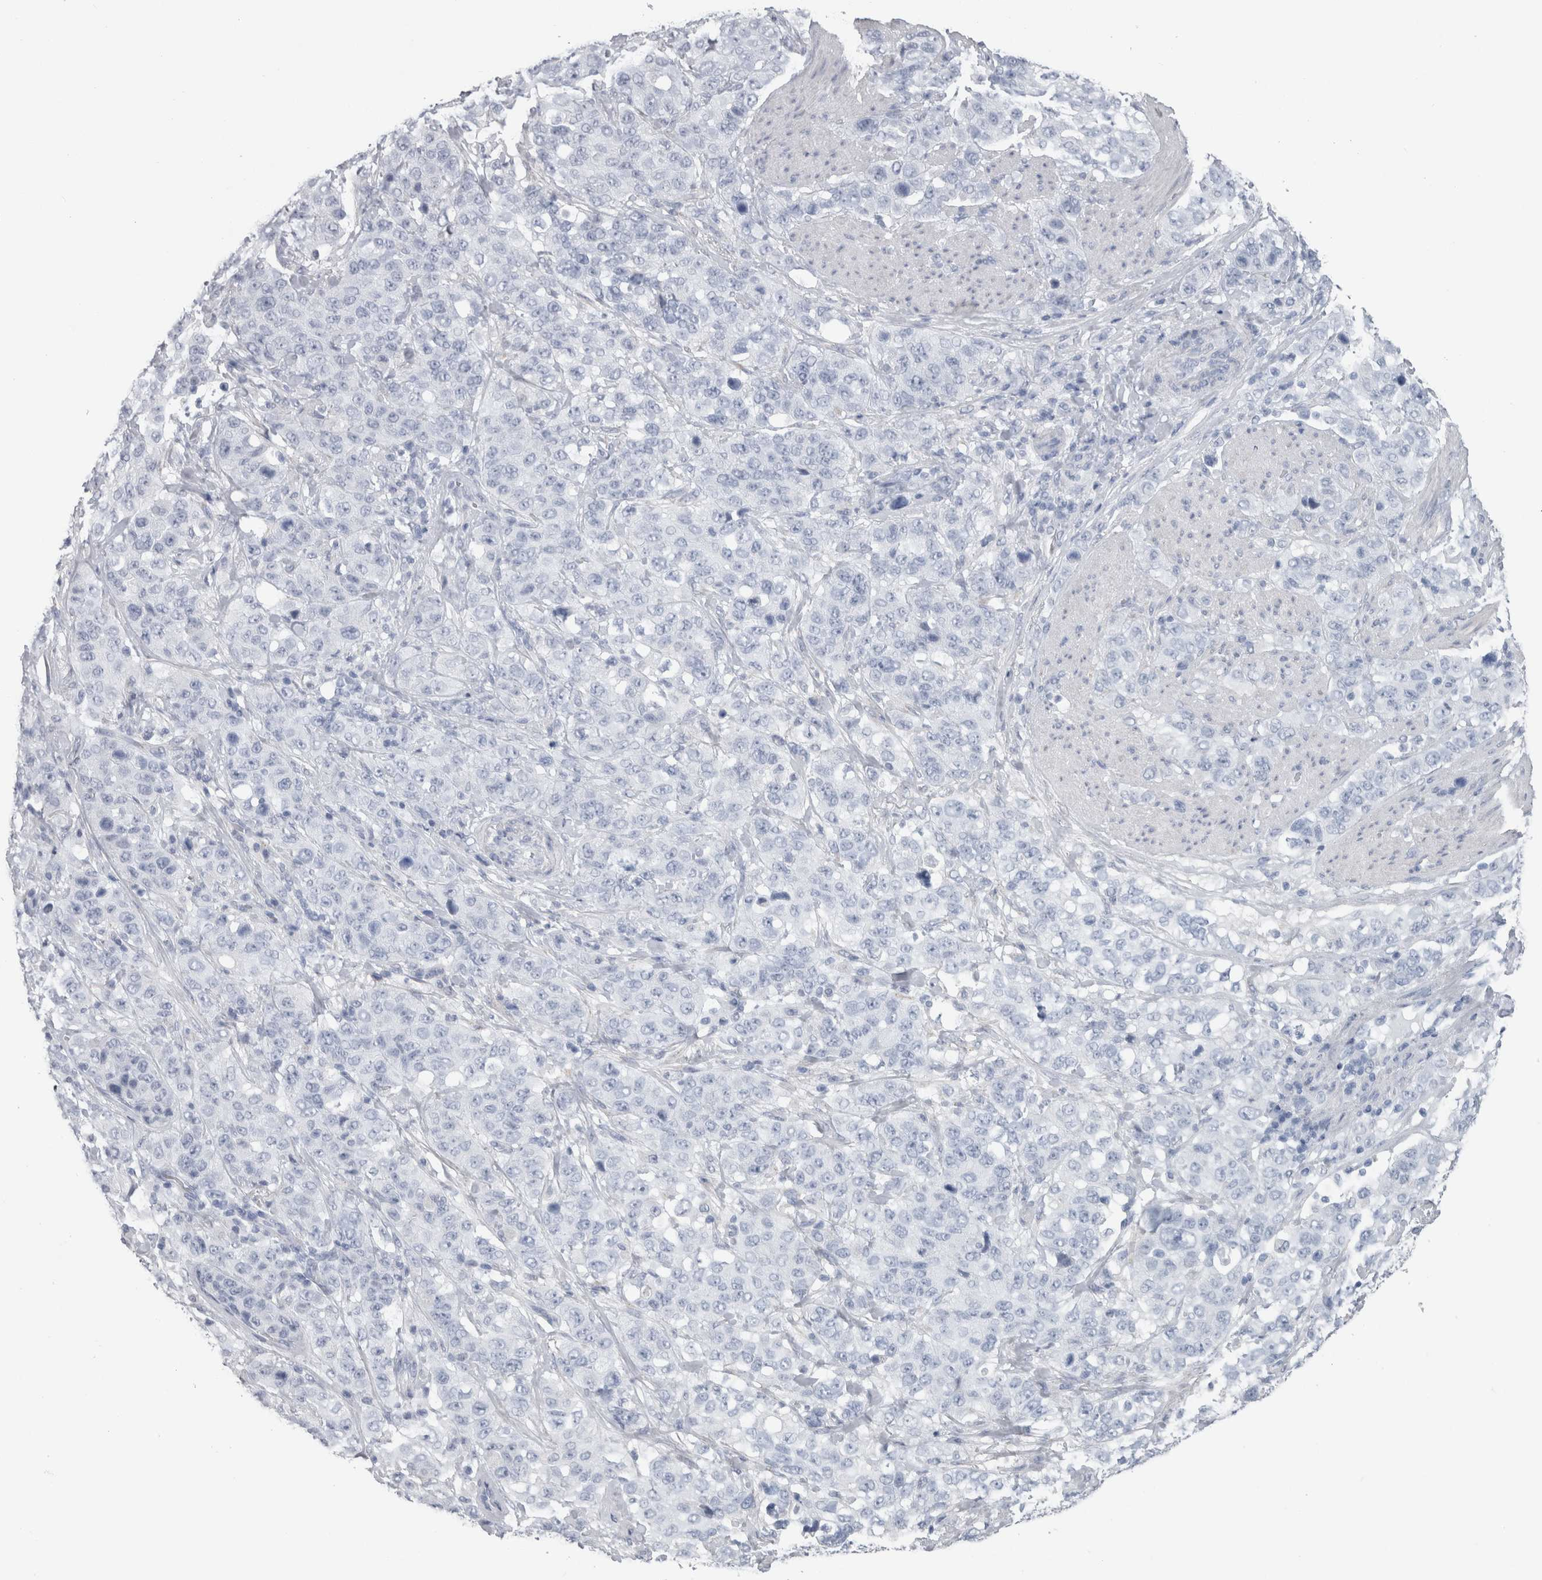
{"staining": {"intensity": "negative", "quantity": "none", "location": "none"}, "tissue": "stomach cancer", "cell_type": "Tumor cells", "image_type": "cancer", "snomed": [{"axis": "morphology", "description": "Adenocarcinoma, NOS"}, {"axis": "topography", "description": "Stomach"}], "caption": "High magnification brightfield microscopy of adenocarcinoma (stomach) stained with DAB (brown) and counterstained with hematoxylin (blue): tumor cells show no significant staining. (DAB immunohistochemistry with hematoxylin counter stain).", "gene": "MSMB", "patient": {"sex": "male", "age": 48}}